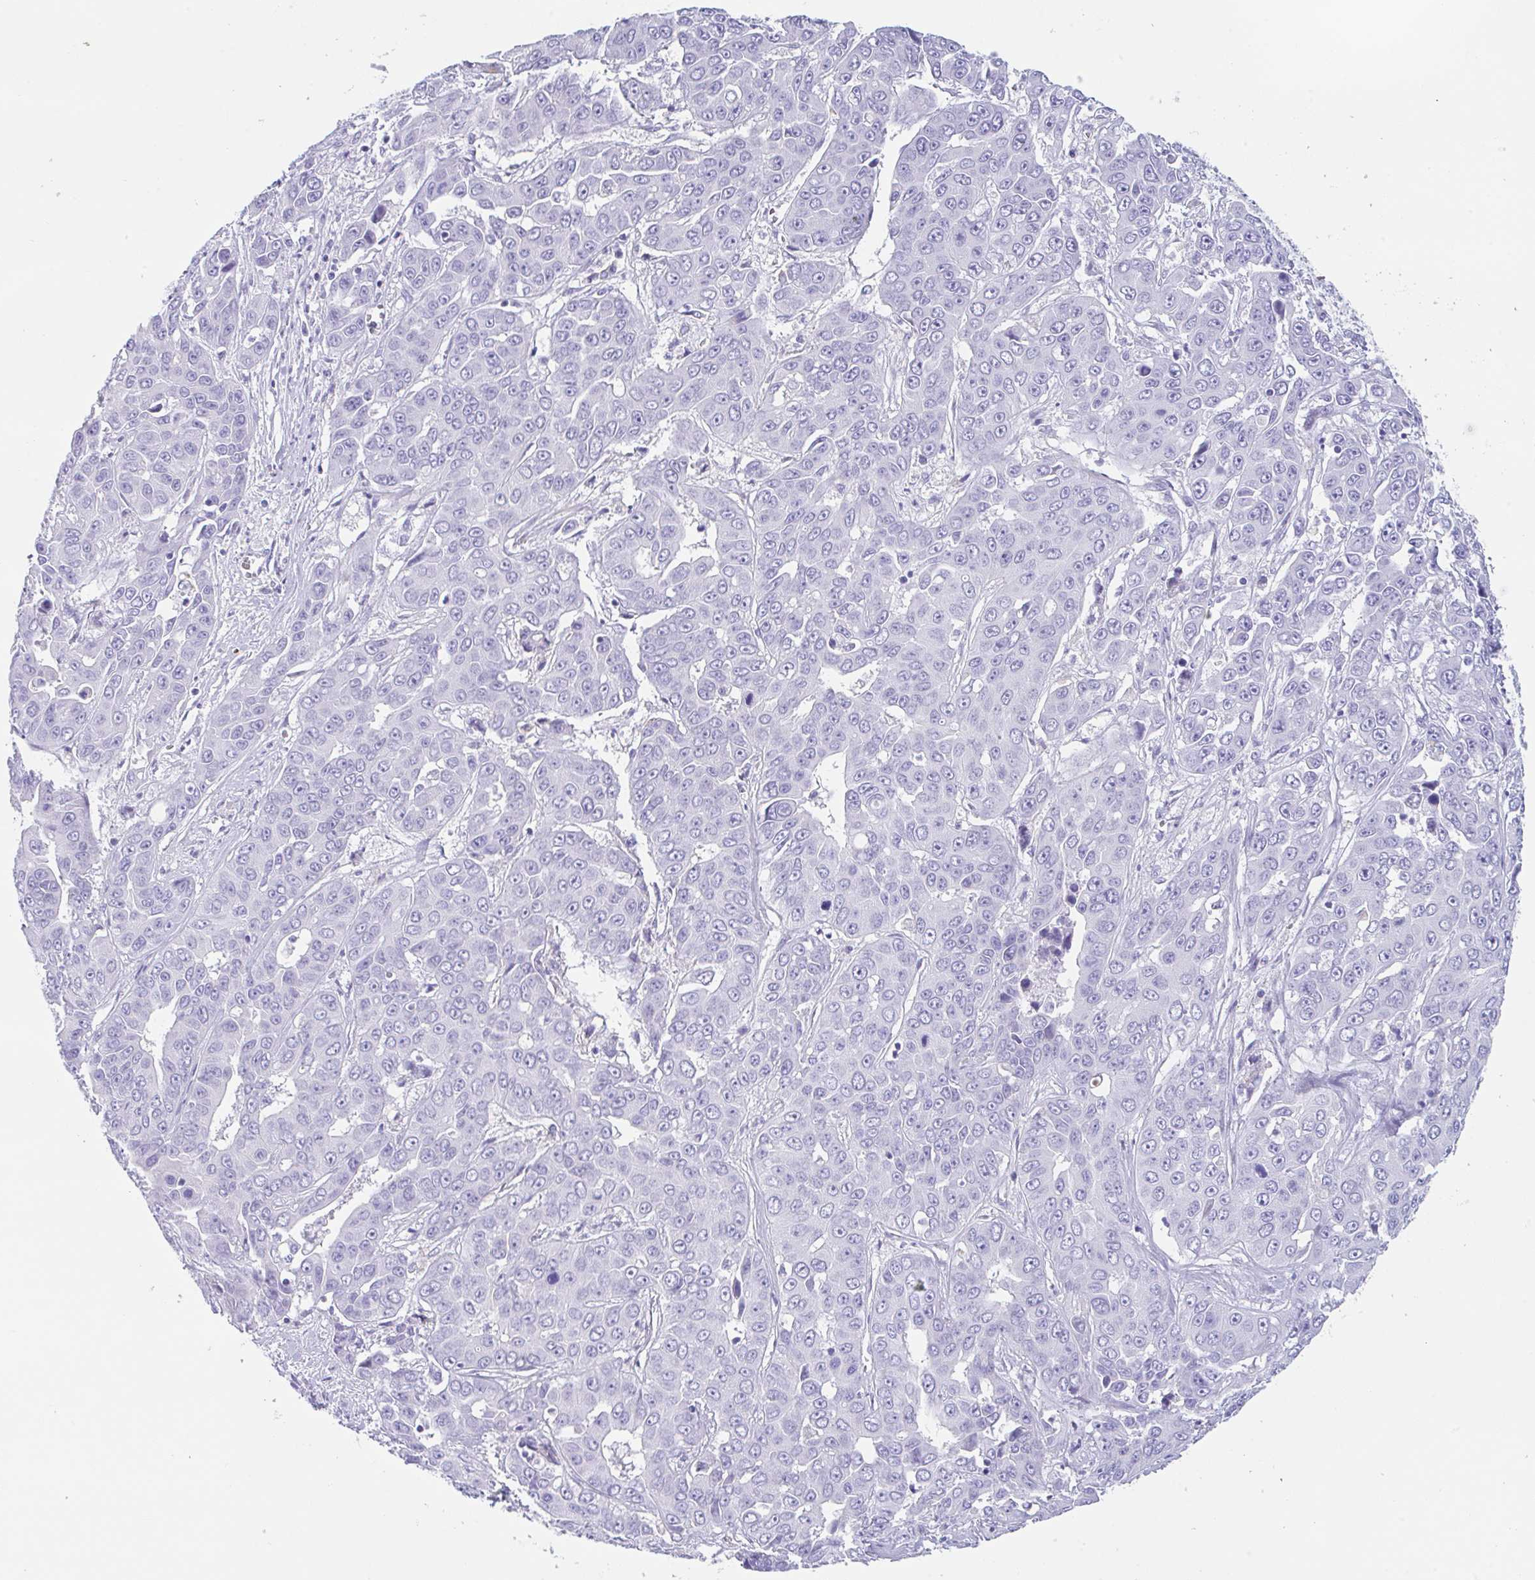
{"staining": {"intensity": "negative", "quantity": "none", "location": "none"}, "tissue": "liver cancer", "cell_type": "Tumor cells", "image_type": "cancer", "snomed": [{"axis": "morphology", "description": "Cholangiocarcinoma"}, {"axis": "topography", "description": "Liver"}], "caption": "Cholangiocarcinoma (liver) was stained to show a protein in brown. There is no significant staining in tumor cells.", "gene": "TAS2R41", "patient": {"sex": "female", "age": 52}}